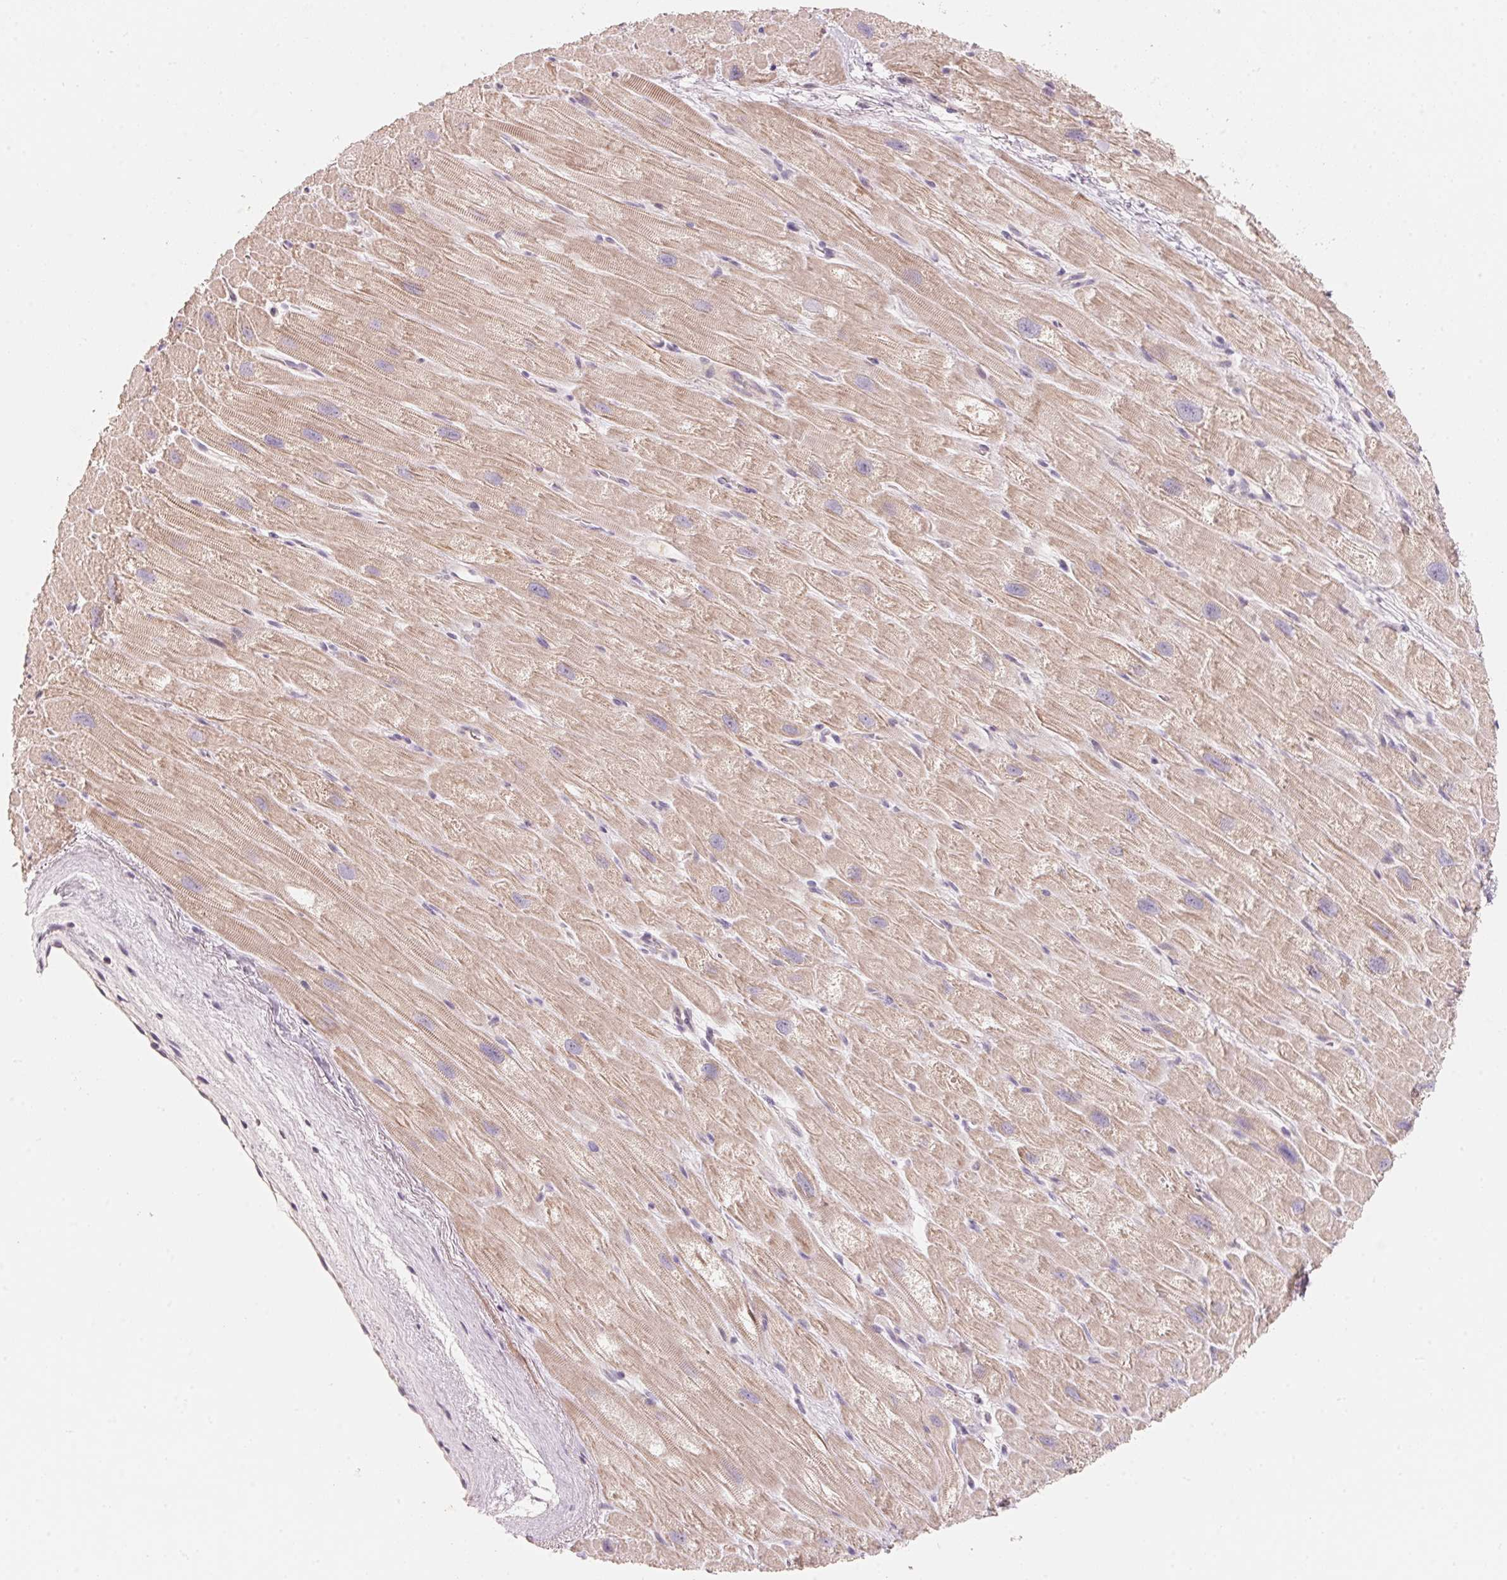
{"staining": {"intensity": "weak", "quantity": ">75%", "location": "cytoplasmic/membranous"}, "tissue": "heart muscle", "cell_type": "Cardiomyocytes", "image_type": "normal", "snomed": [{"axis": "morphology", "description": "Normal tissue, NOS"}, {"axis": "topography", "description": "Heart"}], "caption": "A histopathology image showing weak cytoplasmic/membranous expression in approximately >75% of cardiomyocytes in benign heart muscle, as visualized by brown immunohistochemical staining.", "gene": "TP53AIP1", "patient": {"sex": "male", "age": 61}}